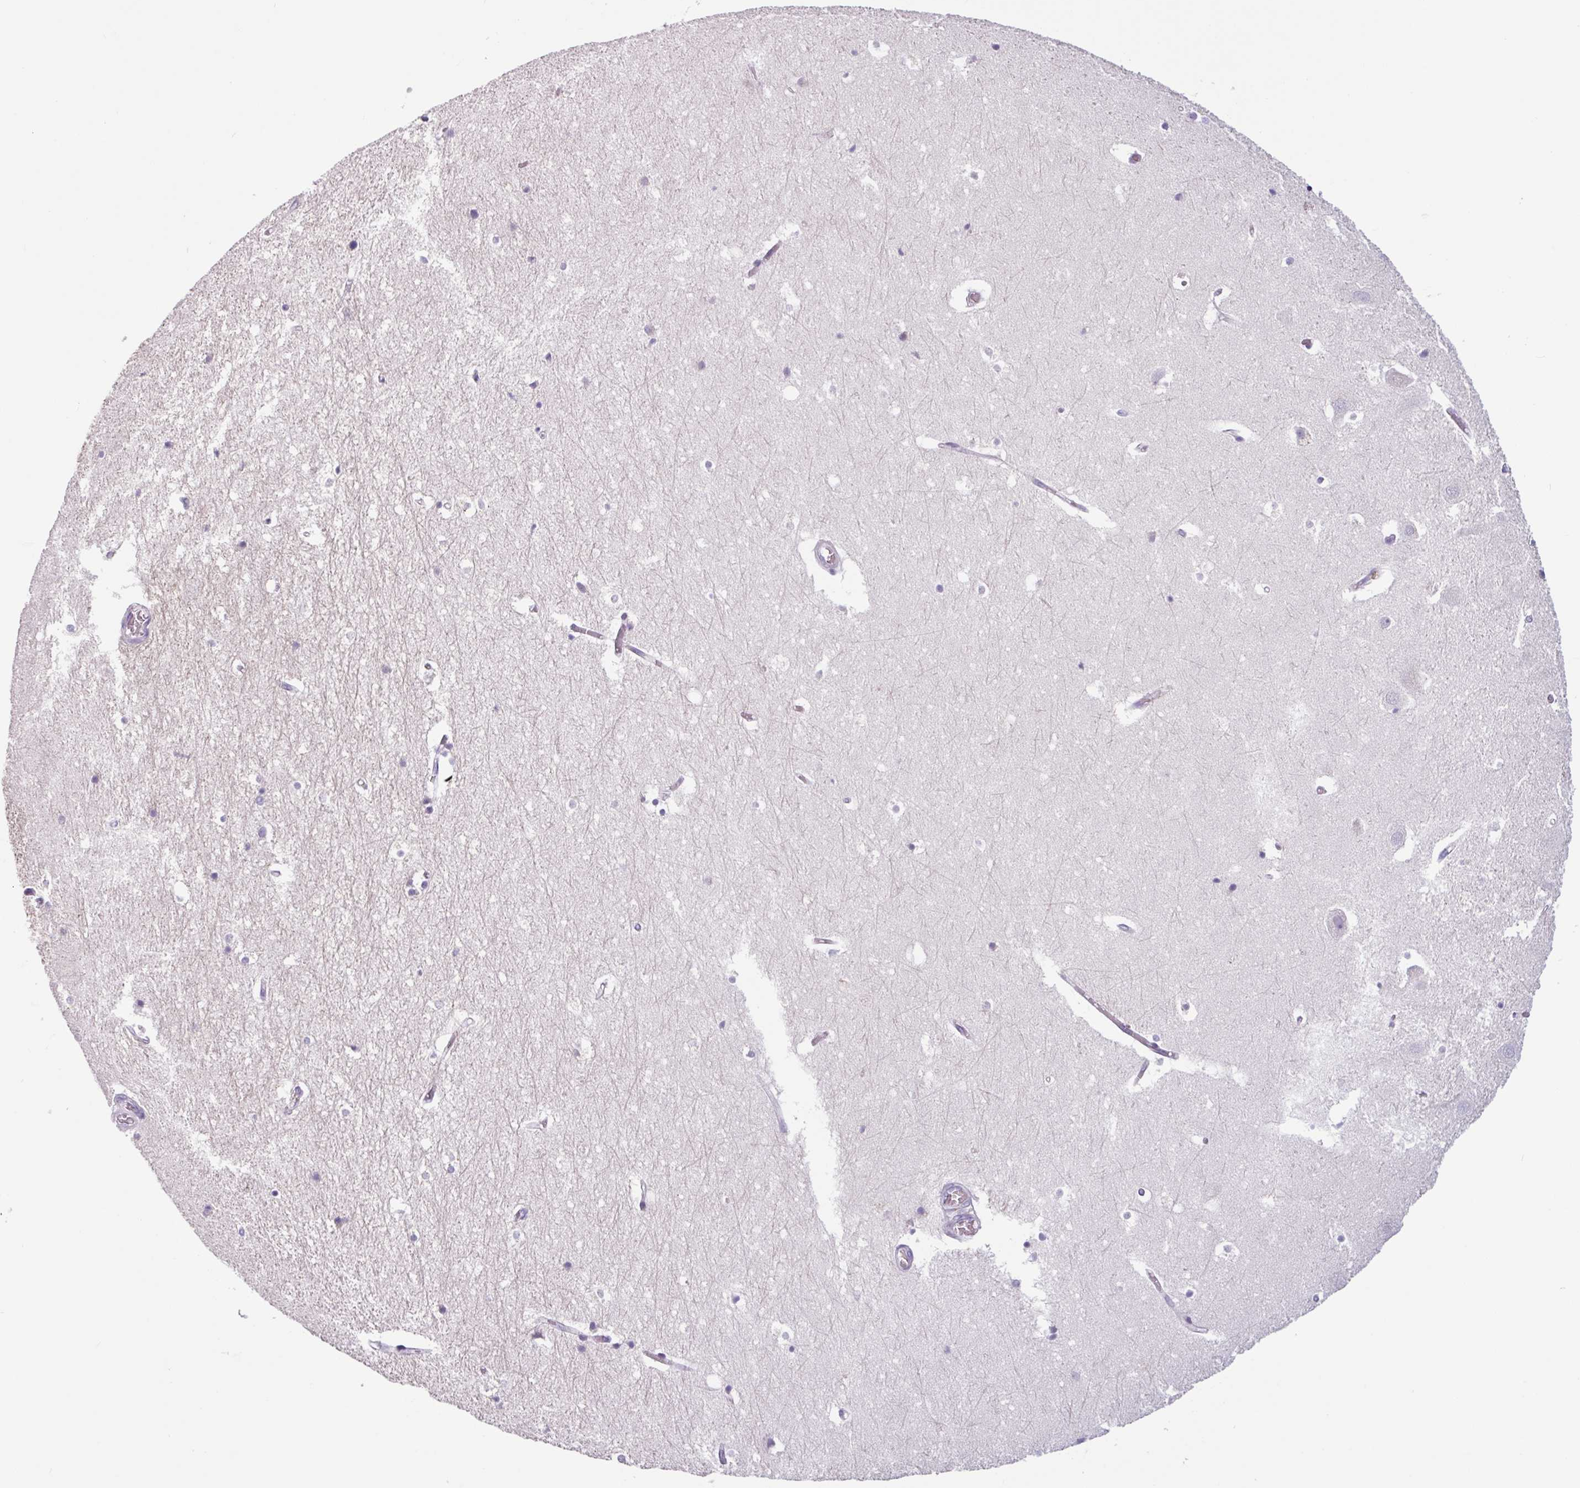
{"staining": {"intensity": "negative", "quantity": "none", "location": "none"}, "tissue": "hippocampus", "cell_type": "Glial cells", "image_type": "normal", "snomed": [{"axis": "morphology", "description": "Normal tissue, NOS"}, {"axis": "topography", "description": "Hippocampus"}], "caption": "Glial cells show no significant staining in benign hippocampus. (Stains: DAB (3,3'-diaminobenzidine) immunohistochemistry (IHC) with hematoxylin counter stain, Microscopy: brightfield microscopy at high magnification).", "gene": "ADGRE1", "patient": {"sex": "female", "age": 52}}